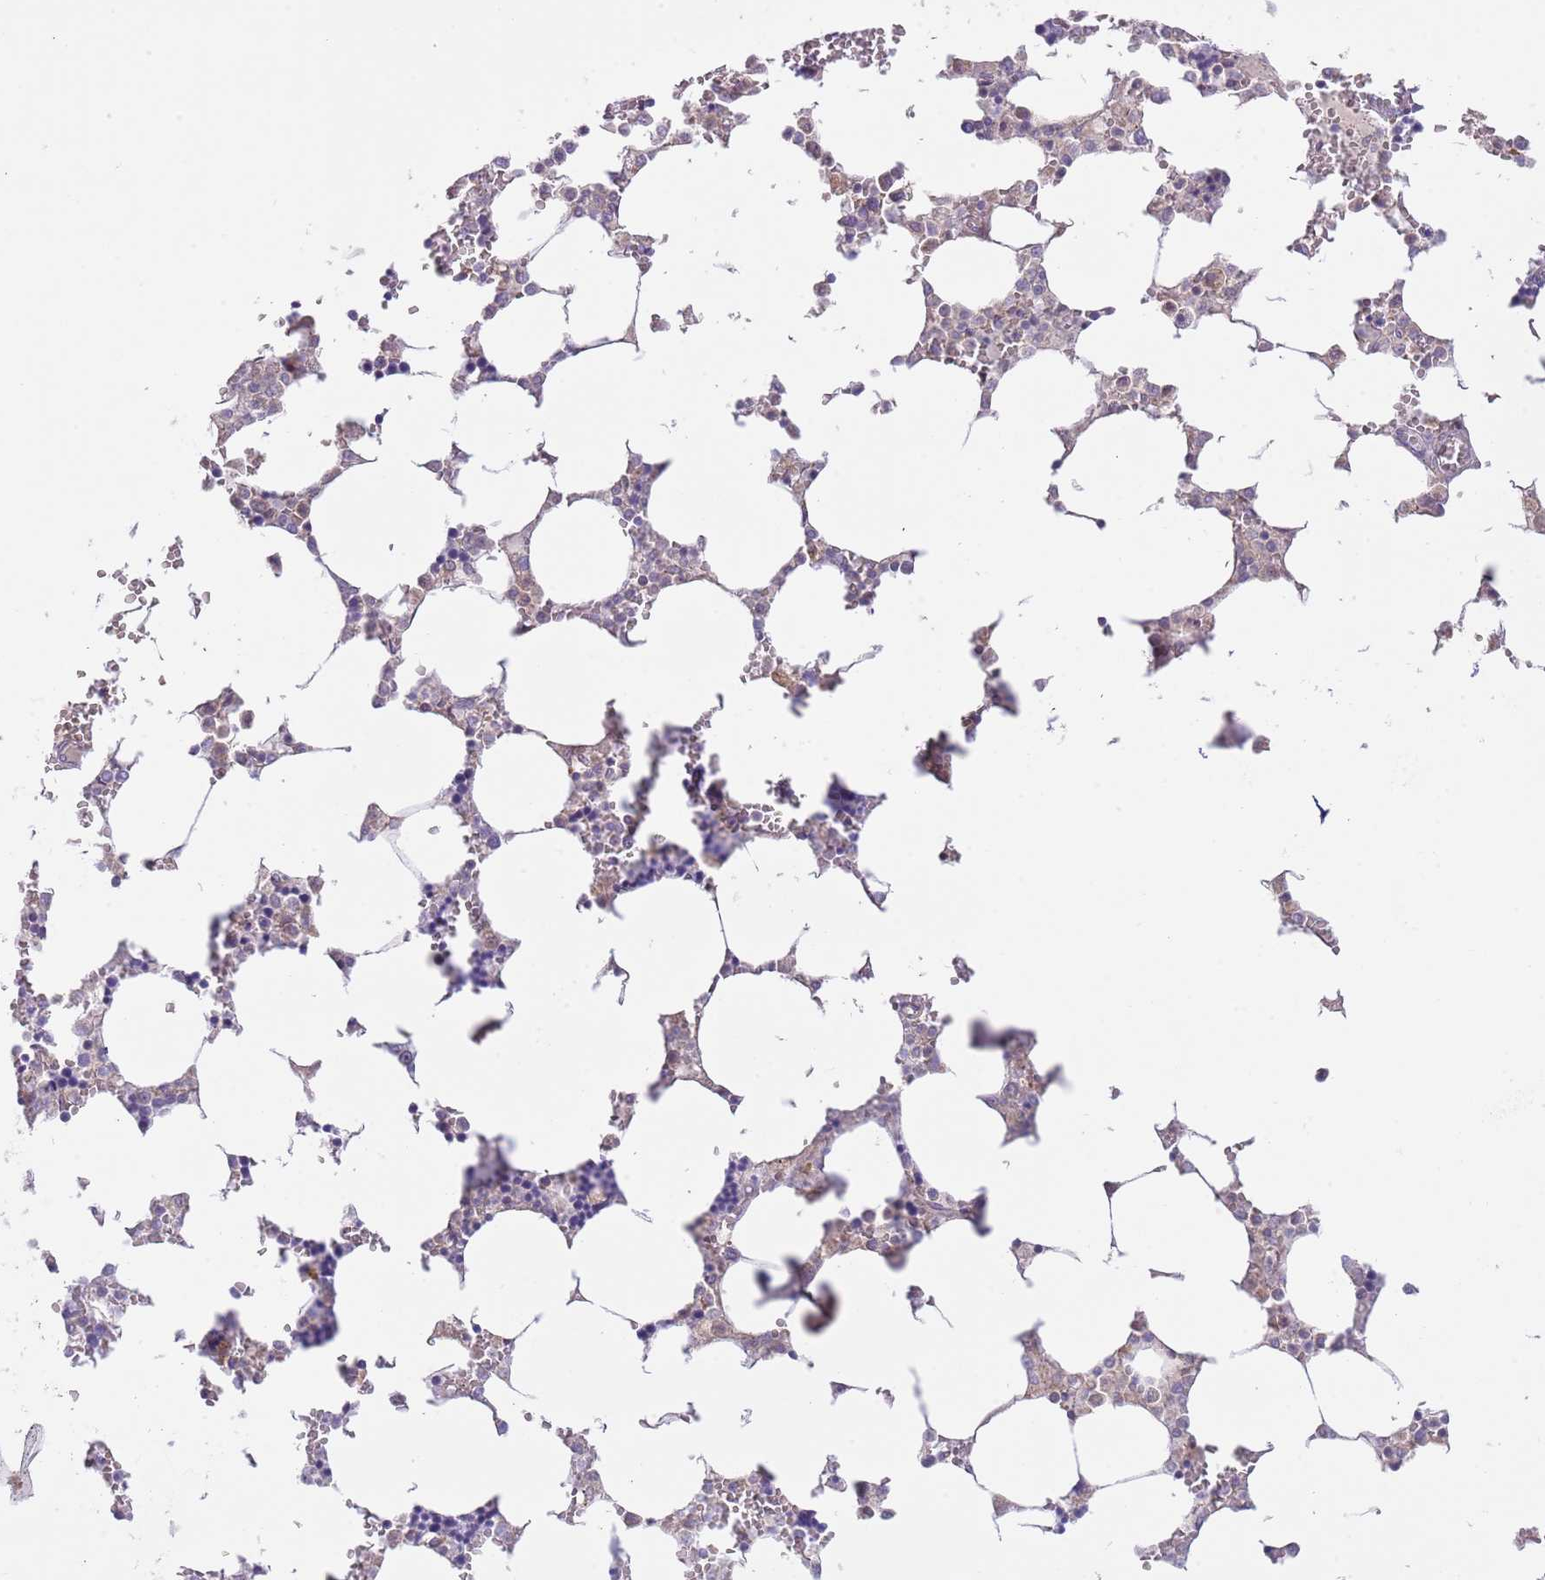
{"staining": {"intensity": "negative", "quantity": "none", "location": "none"}, "tissue": "bone marrow", "cell_type": "Hematopoietic cells", "image_type": "normal", "snomed": [{"axis": "morphology", "description": "Normal tissue, NOS"}, {"axis": "topography", "description": "Bone marrow"}], "caption": "Immunohistochemical staining of benign human bone marrow displays no significant expression in hematopoietic cells. (Stains: DAB IHC with hematoxylin counter stain, Microscopy: brightfield microscopy at high magnification).", "gene": "AP1S2", "patient": {"sex": "male", "age": 64}}